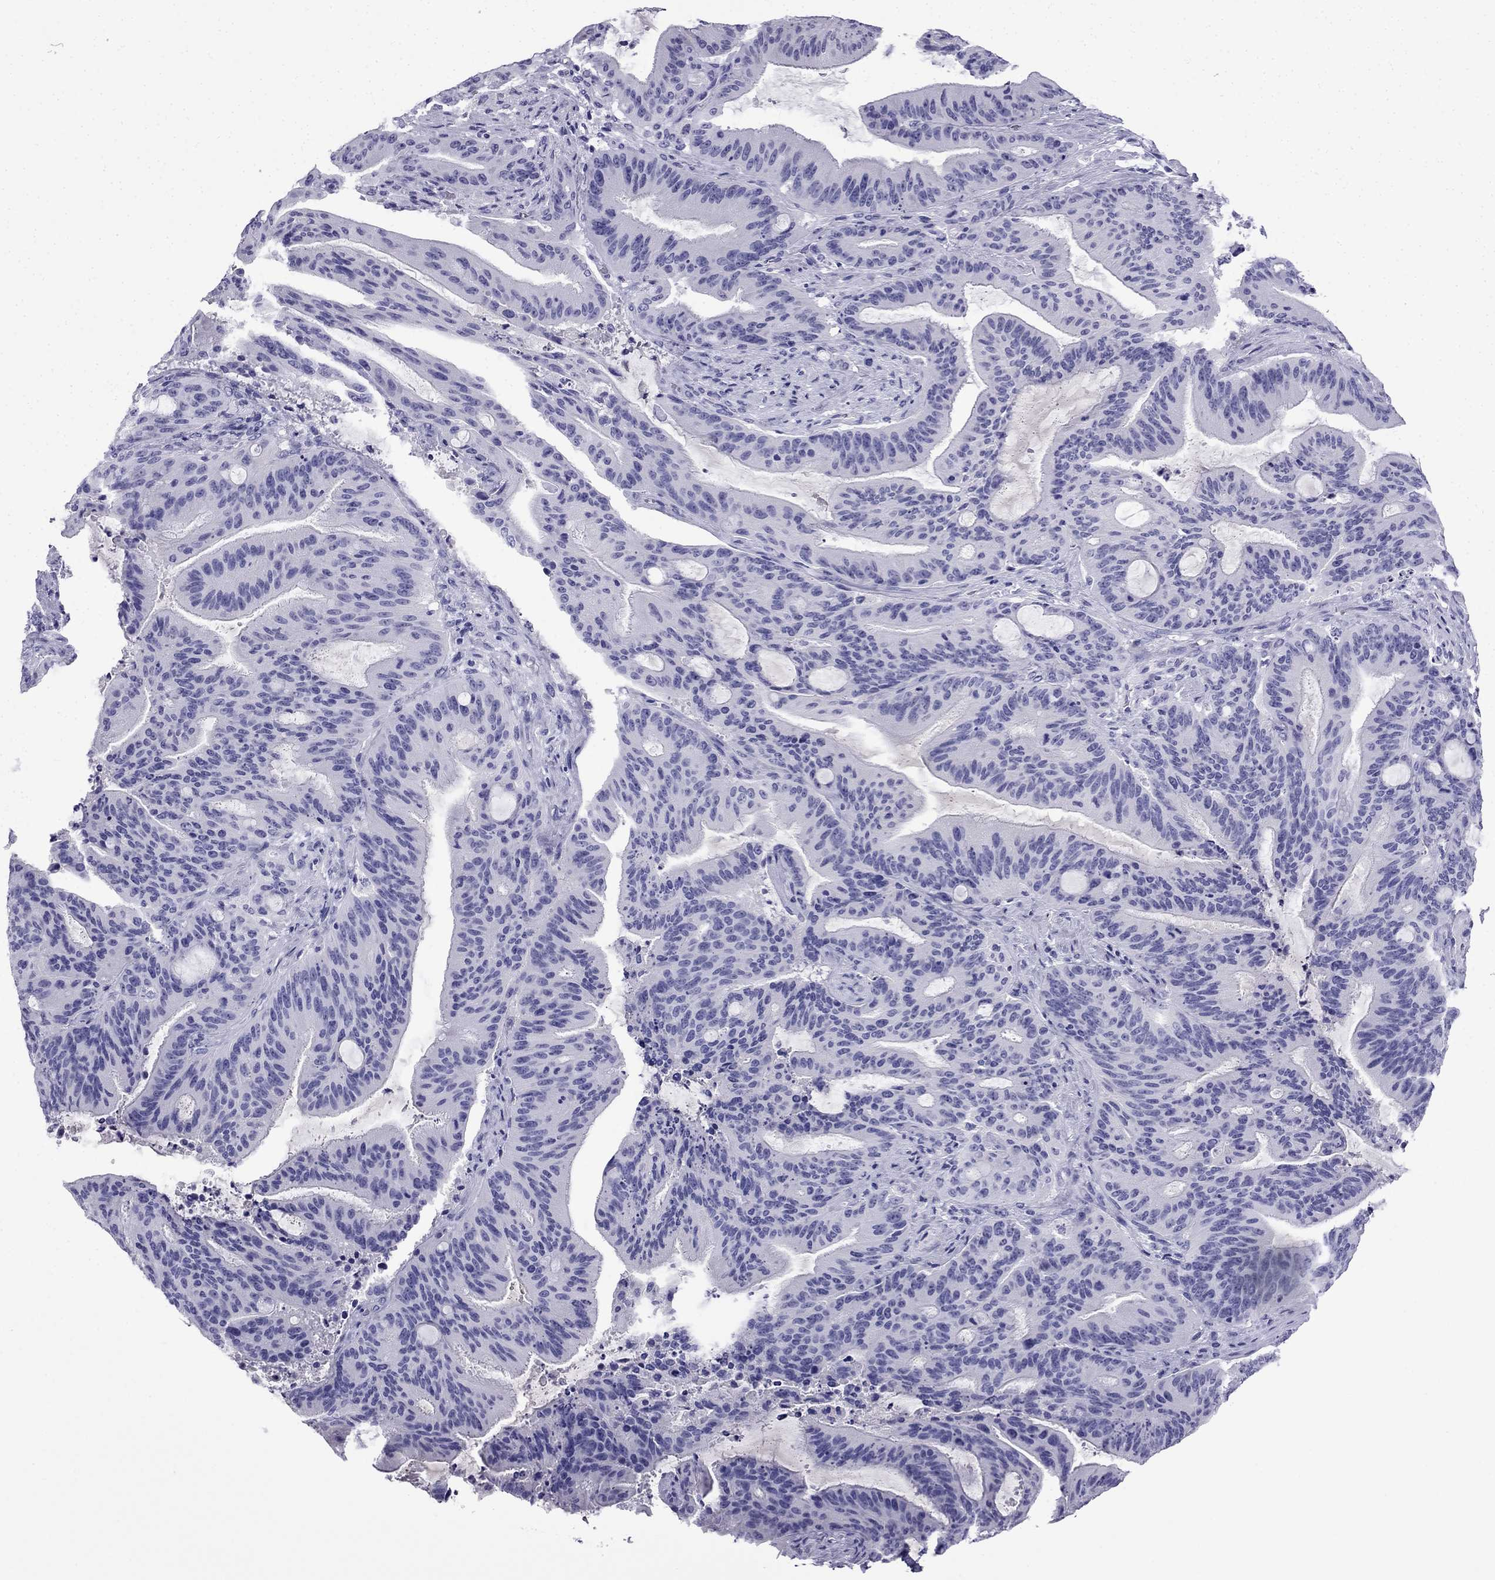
{"staining": {"intensity": "negative", "quantity": "none", "location": "none"}, "tissue": "liver cancer", "cell_type": "Tumor cells", "image_type": "cancer", "snomed": [{"axis": "morphology", "description": "Cholangiocarcinoma"}, {"axis": "topography", "description": "Liver"}], "caption": "Immunohistochemistry histopathology image of neoplastic tissue: human liver cancer stained with DAB (3,3'-diaminobenzidine) demonstrates no significant protein expression in tumor cells.", "gene": "CDHR4", "patient": {"sex": "female", "age": 73}}